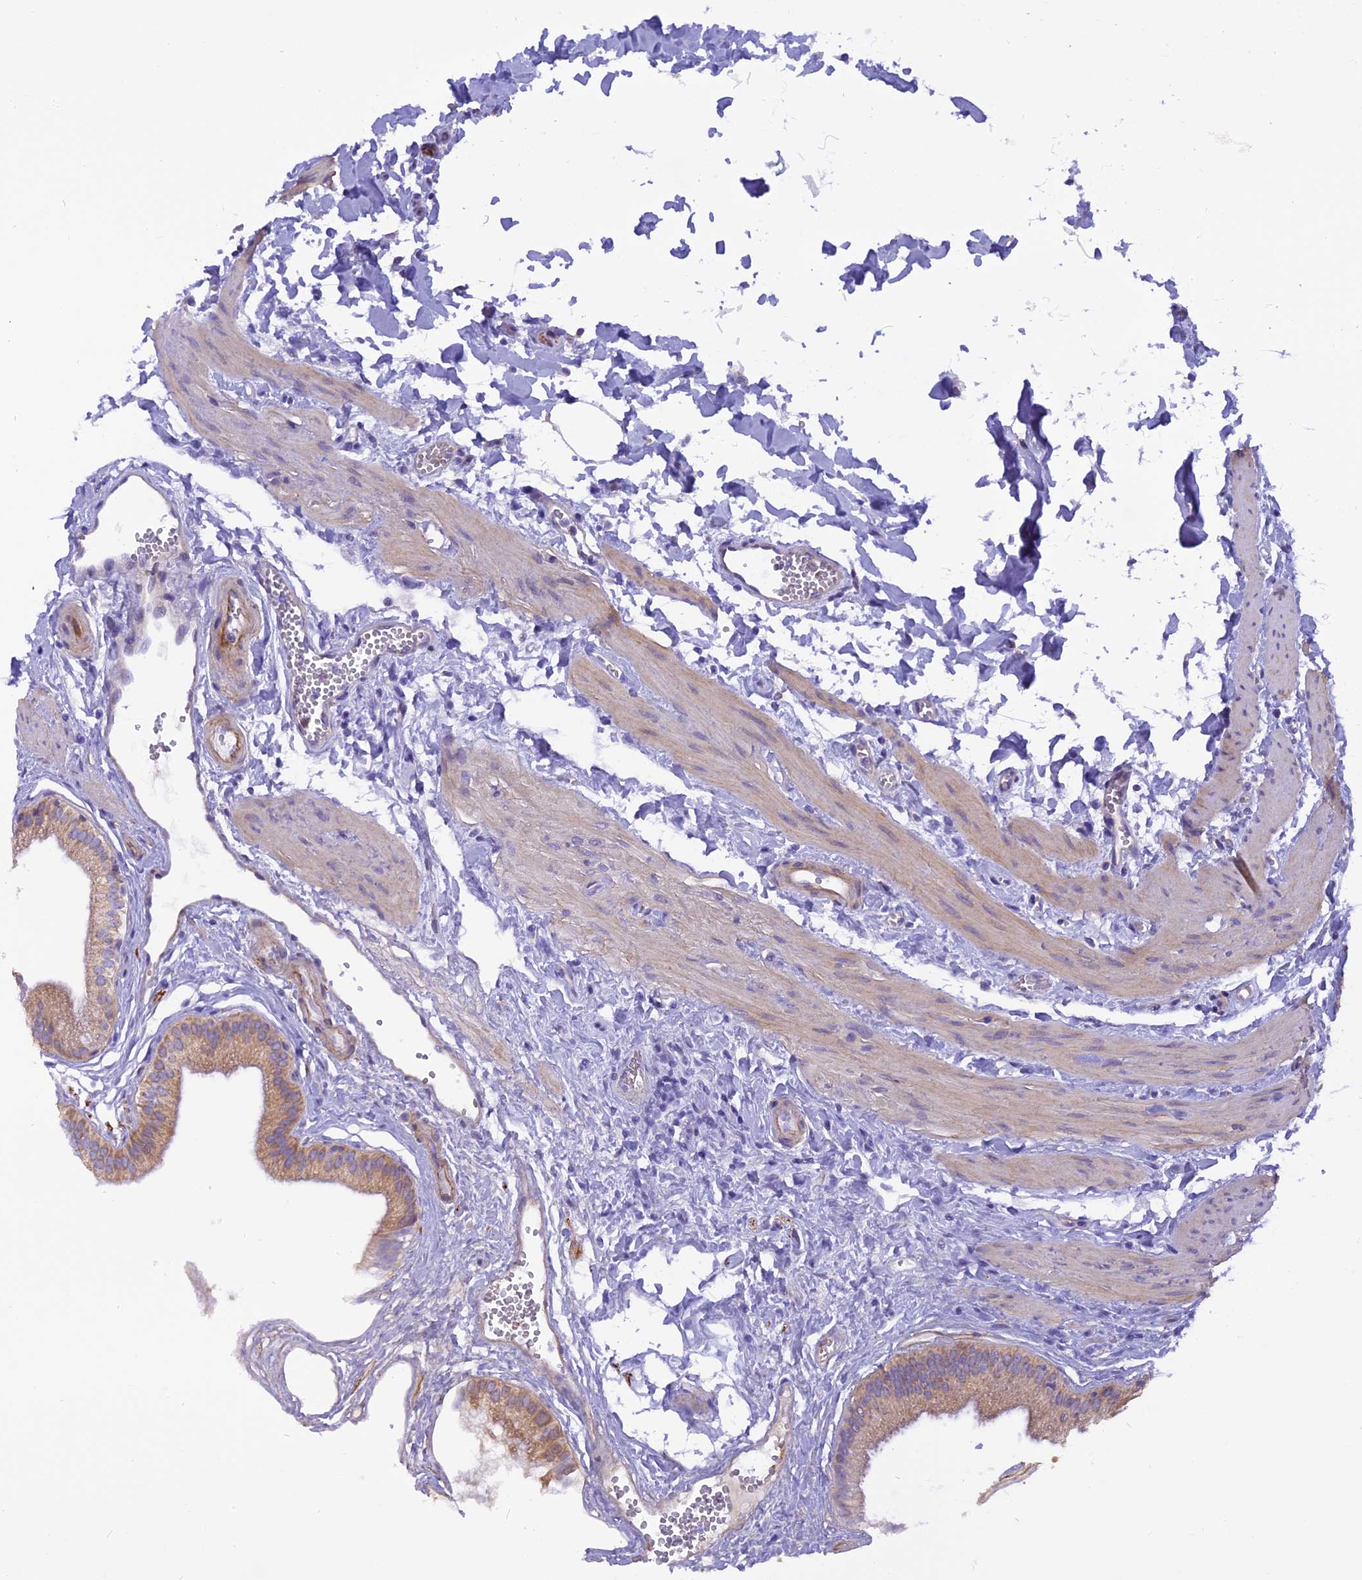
{"staining": {"intensity": "moderate", "quantity": "<25%", "location": "cytoplasmic/membranous"}, "tissue": "gallbladder", "cell_type": "Glandular cells", "image_type": "normal", "snomed": [{"axis": "morphology", "description": "Normal tissue, NOS"}, {"axis": "topography", "description": "Gallbladder"}], "caption": "Immunohistochemistry (IHC) of normal human gallbladder reveals low levels of moderate cytoplasmic/membranous expression in about <25% of glandular cells. Nuclei are stained in blue.", "gene": "TRIM3", "patient": {"sex": "female", "age": 54}}